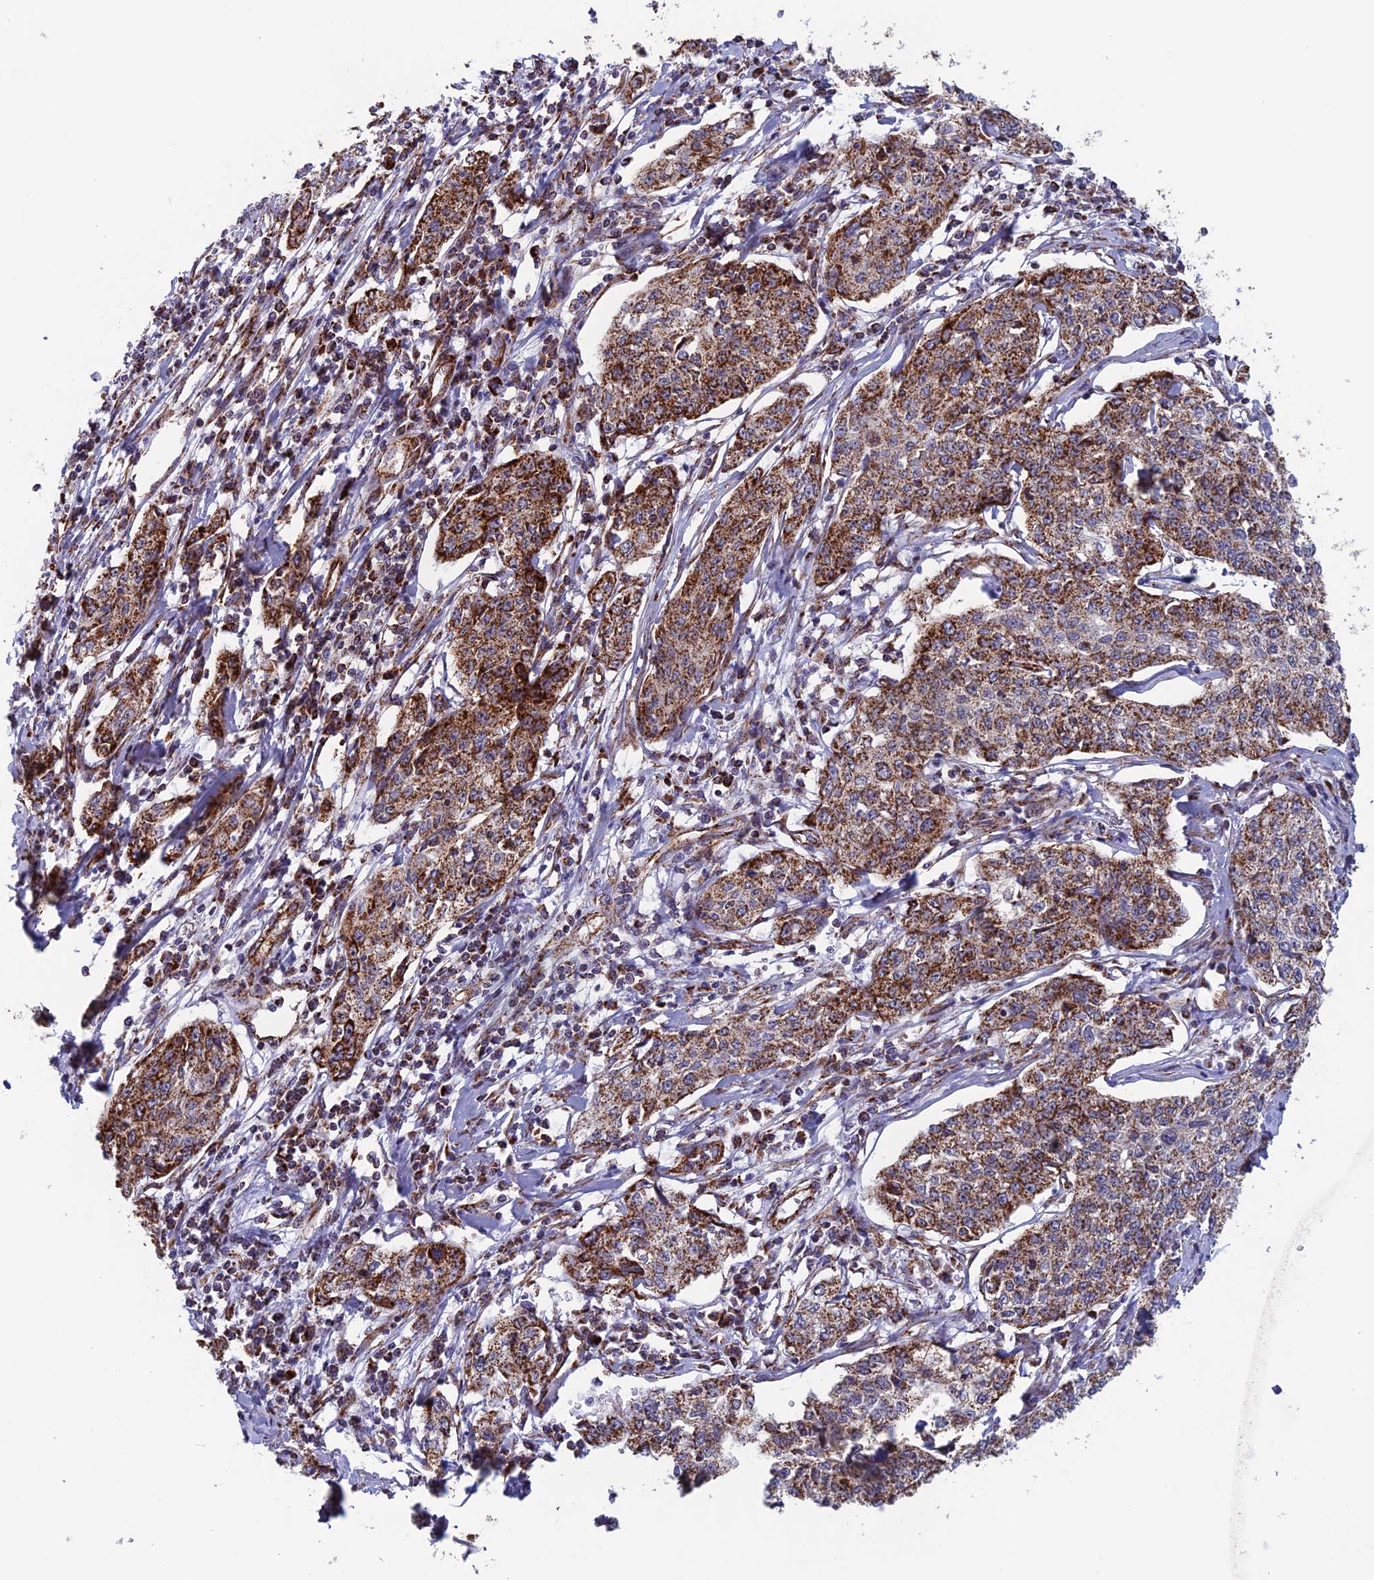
{"staining": {"intensity": "moderate", "quantity": ">75%", "location": "cytoplasmic/membranous"}, "tissue": "cervical cancer", "cell_type": "Tumor cells", "image_type": "cancer", "snomed": [{"axis": "morphology", "description": "Squamous cell carcinoma, NOS"}, {"axis": "topography", "description": "Cervix"}], "caption": "Protein staining exhibits moderate cytoplasmic/membranous expression in about >75% of tumor cells in cervical cancer (squamous cell carcinoma). (Brightfield microscopy of DAB IHC at high magnification).", "gene": "MRPS18B", "patient": {"sex": "female", "age": 35}}